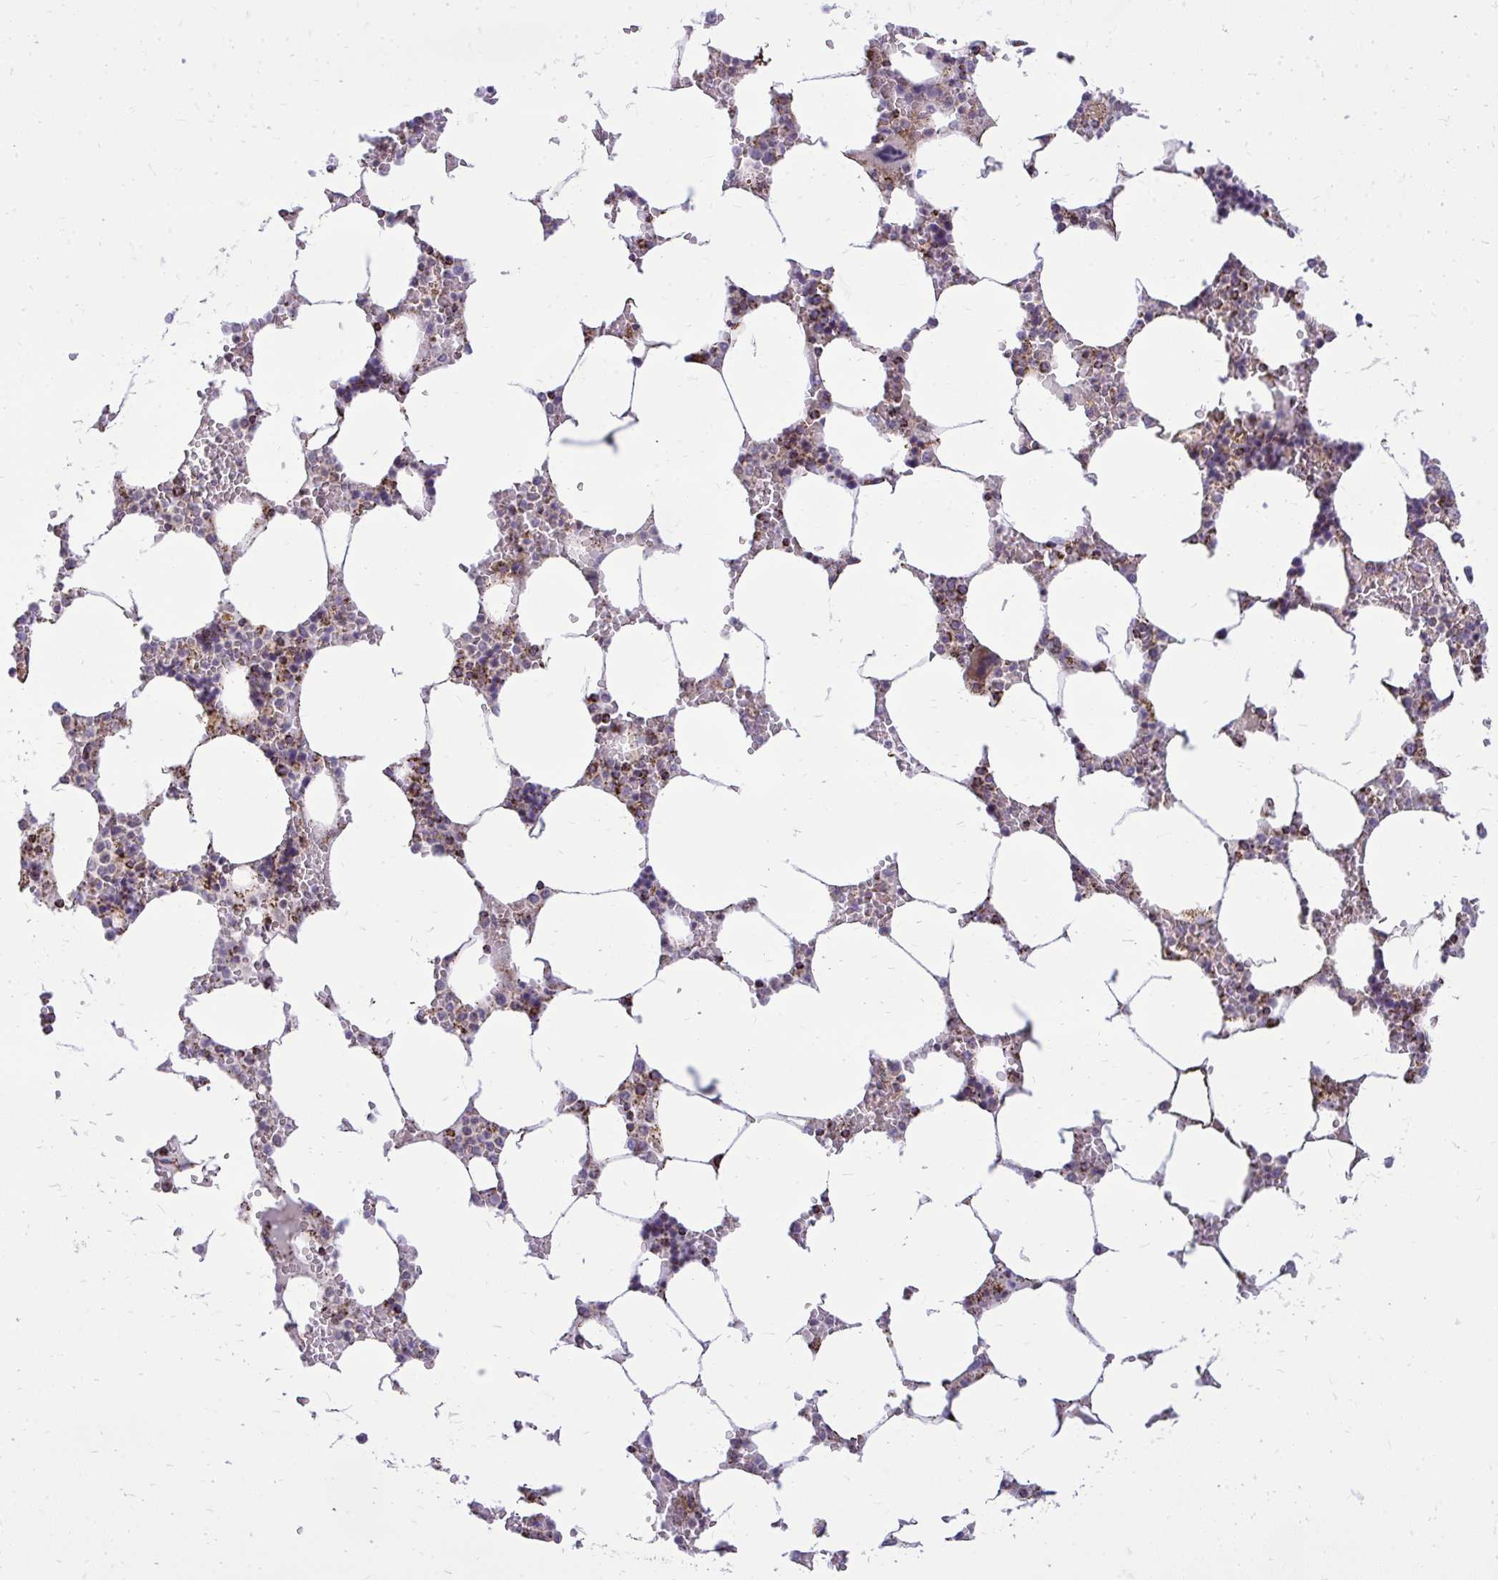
{"staining": {"intensity": "strong", "quantity": "<25%", "location": "cytoplasmic/membranous"}, "tissue": "bone marrow", "cell_type": "Hematopoietic cells", "image_type": "normal", "snomed": [{"axis": "morphology", "description": "Normal tissue, NOS"}, {"axis": "topography", "description": "Bone marrow"}], "caption": "The photomicrograph exhibits immunohistochemical staining of unremarkable bone marrow. There is strong cytoplasmic/membranous expression is appreciated in approximately <25% of hematopoietic cells. The staining was performed using DAB (3,3'-diaminobenzidine) to visualize the protein expression in brown, while the nuclei were stained in blue with hematoxylin (Magnification: 20x).", "gene": "SPTBN2", "patient": {"sex": "male", "age": 64}}